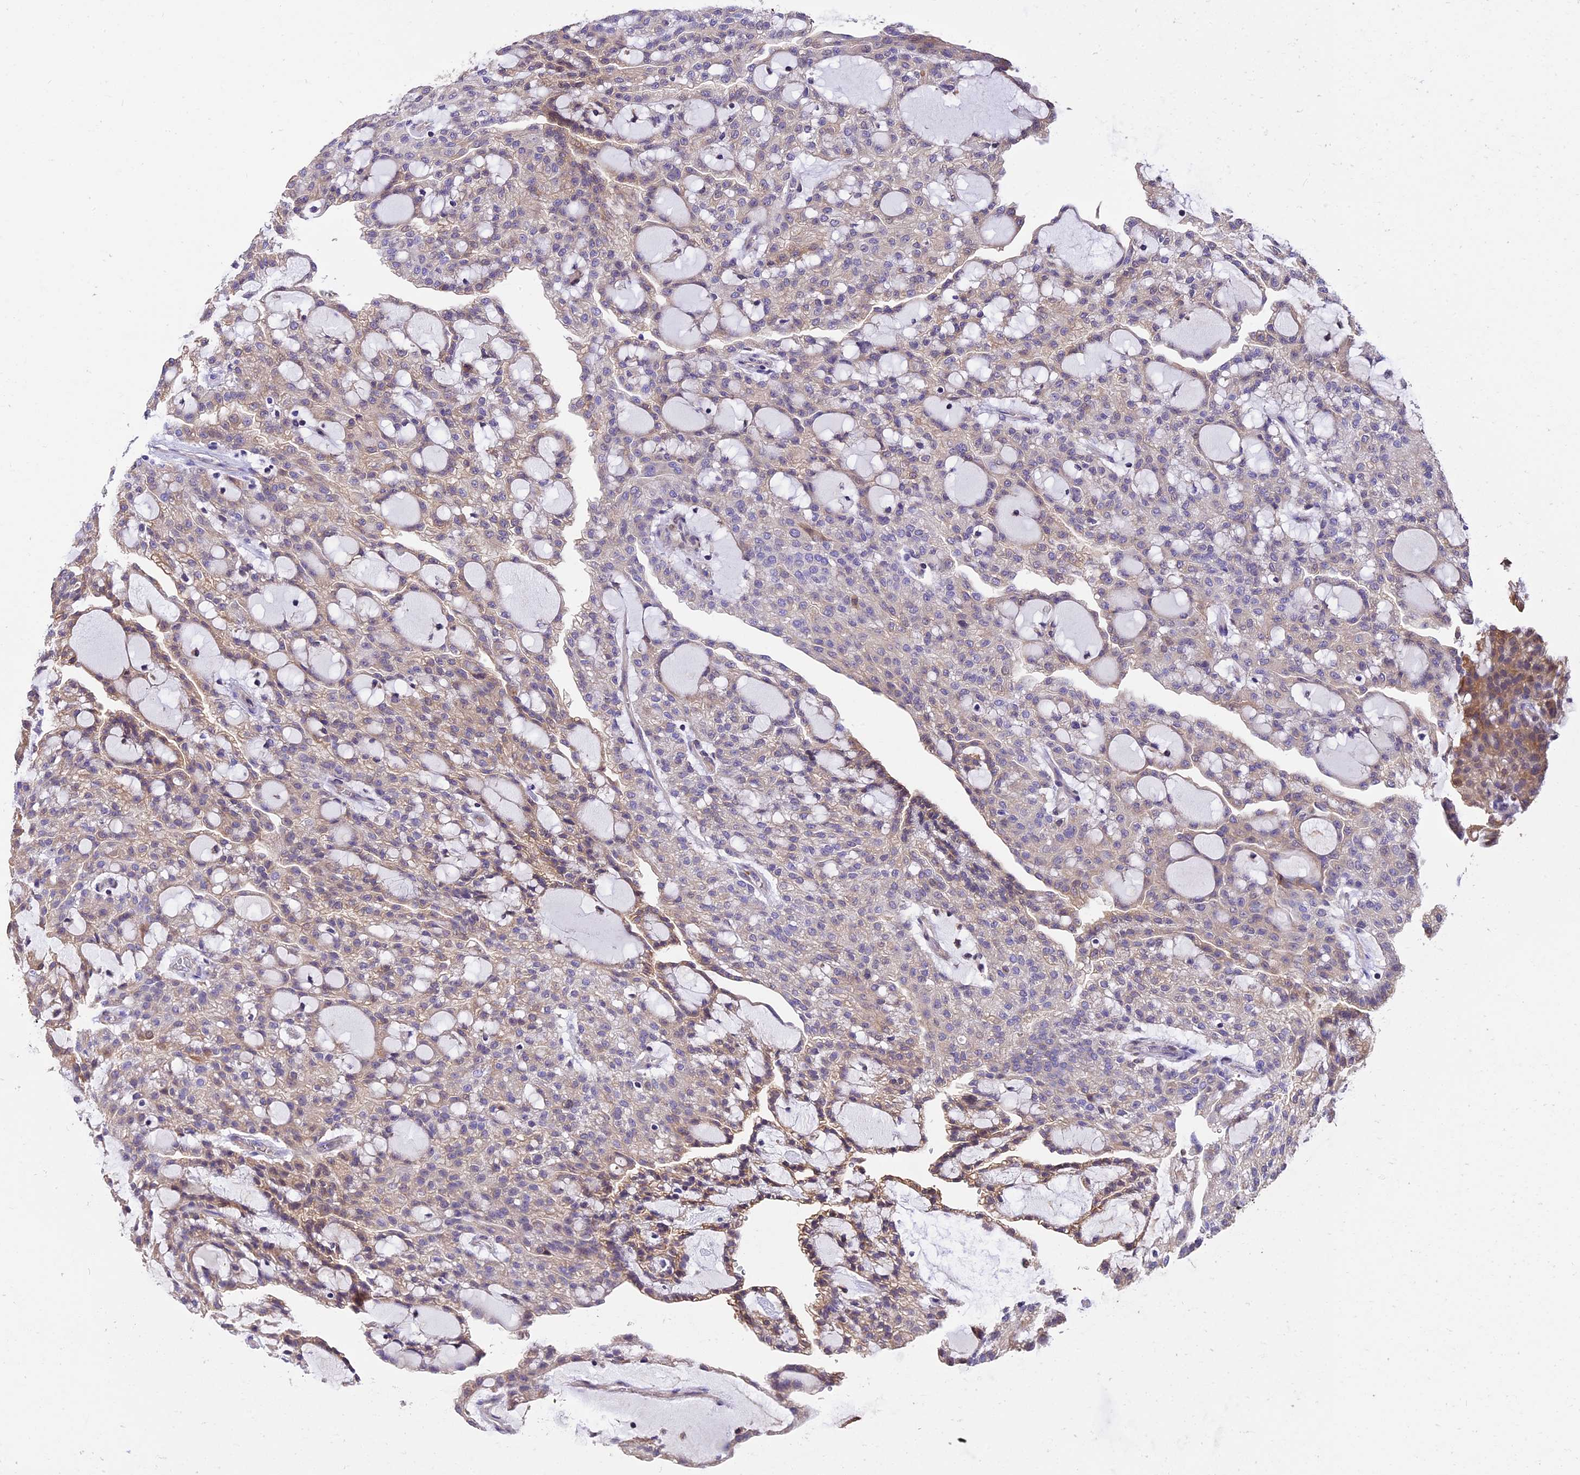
{"staining": {"intensity": "moderate", "quantity": "25%-75%", "location": "cytoplasmic/membranous"}, "tissue": "renal cancer", "cell_type": "Tumor cells", "image_type": "cancer", "snomed": [{"axis": "morphology", "description": "Adenocarcinoma, NOS"}, {"axis": "topography", "description": "Kidney"}], "caption": "Immunohistochemistry (DAB (3,3'-diaminobenzidine)) staining of renal adenocarcinoma reveals moderate cytoplasmic/membranous protein staining in approximately 25%-75% of tumor cells. The staining is performed using DAB (3,3'-diaminobenzidine) brown chromogen to label protein expression. The nuclei are counter-stained blue using hematoxylin.", "gene": "MAP3K7CL", "patient": {"sex": "male", "age": 63}}